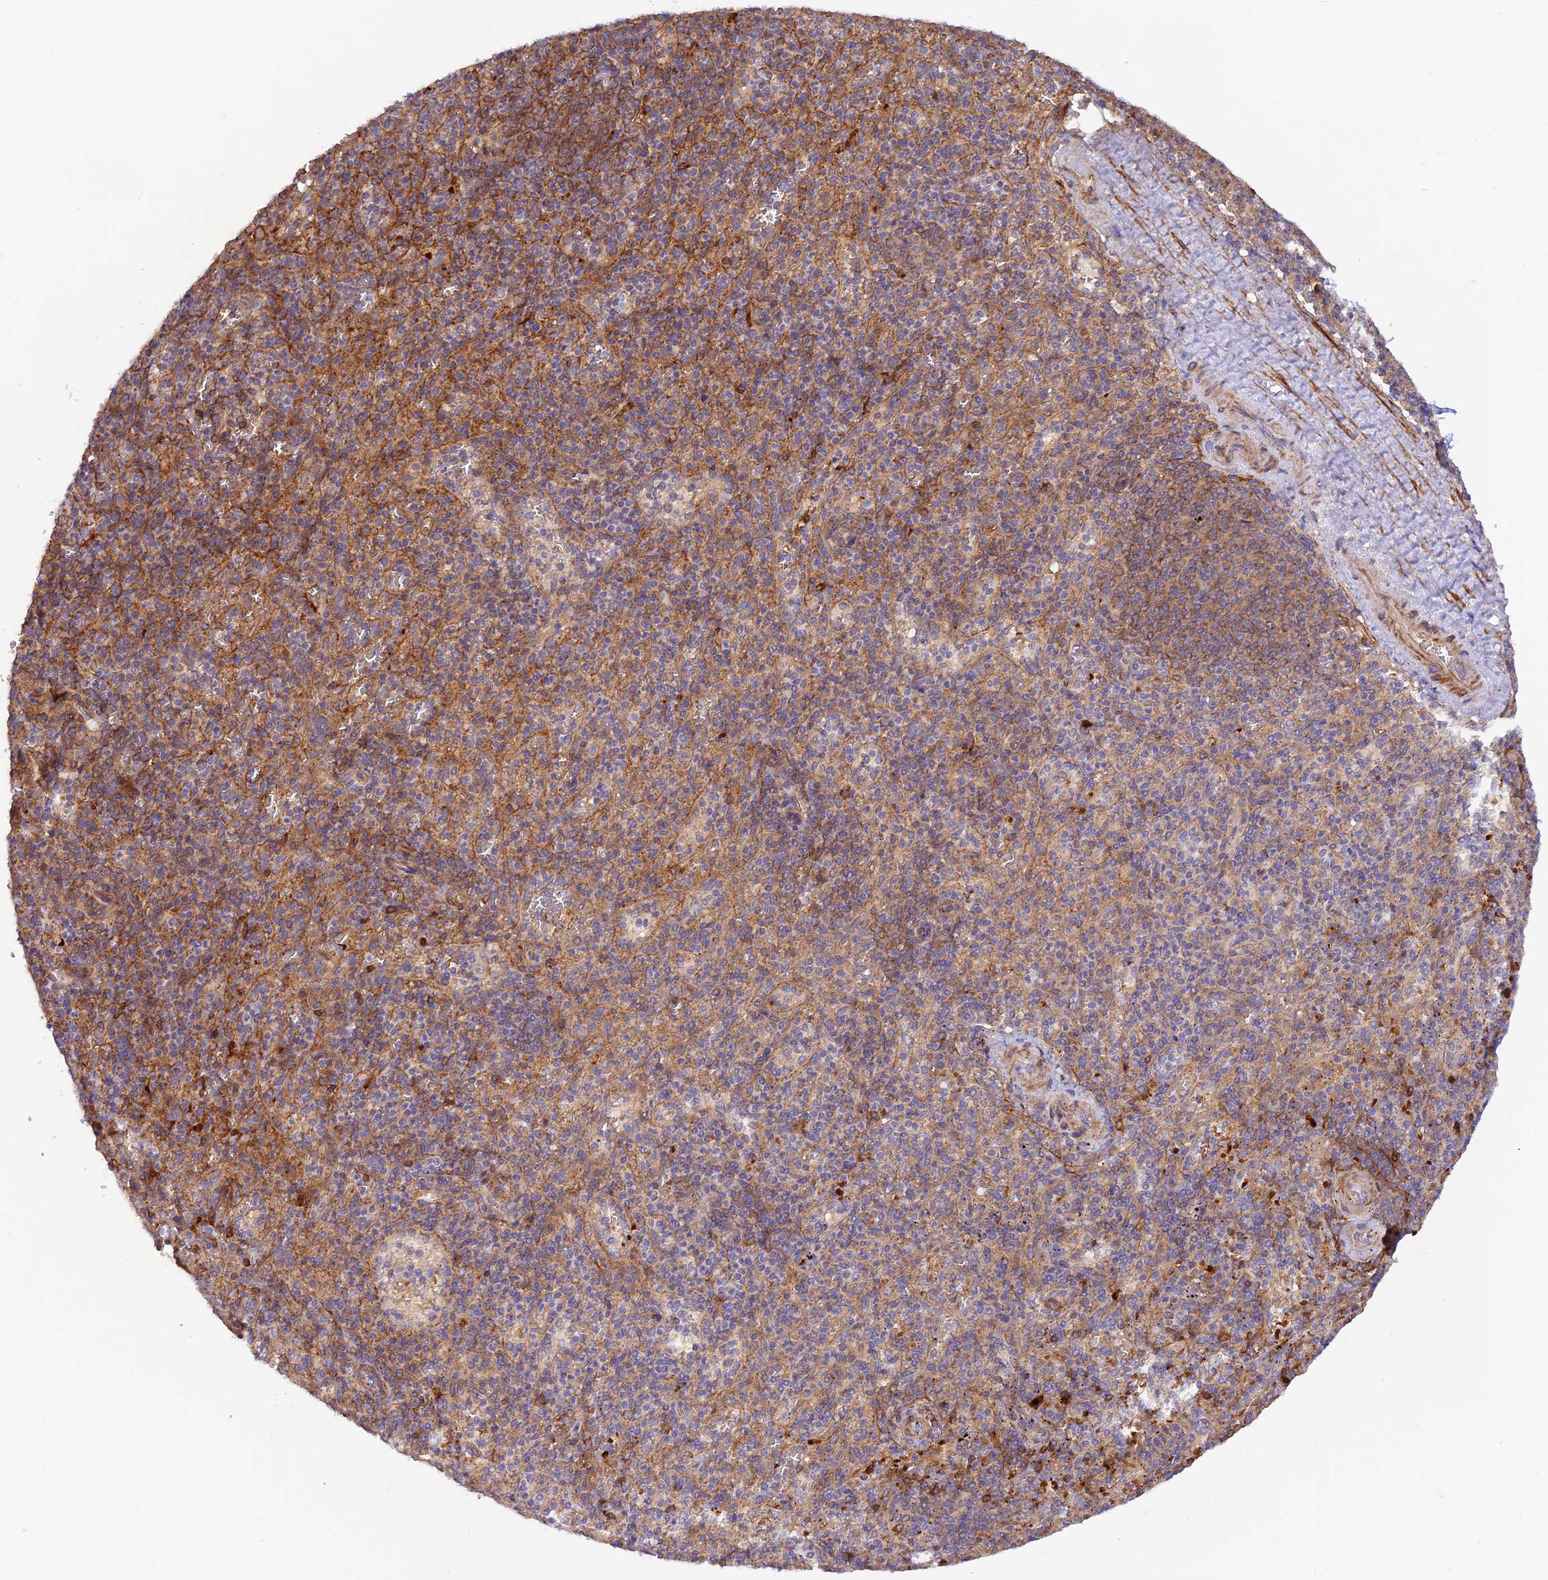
{"staining": {"intensity": "moderate", "quantity": "<25%", "location": "cytoplasmic/membranous"}, "tissue": "spleen", "cell_type": "Cells in red pulp", "image_type": "normal", "snomed": [{"axis": "morphology", "description": "Normal tissue, NOS"}, {"axis": "topography", "description": "Spleen"}], "caption": "The image reveals immunohistochemical staining of unremarkable spleen. There is moderate cytoplasmic/membranous staining is seen in about <25% of cells in red pulp.", "gene": "WDFY4", "patient": {"sex": "male", "age": 82}}